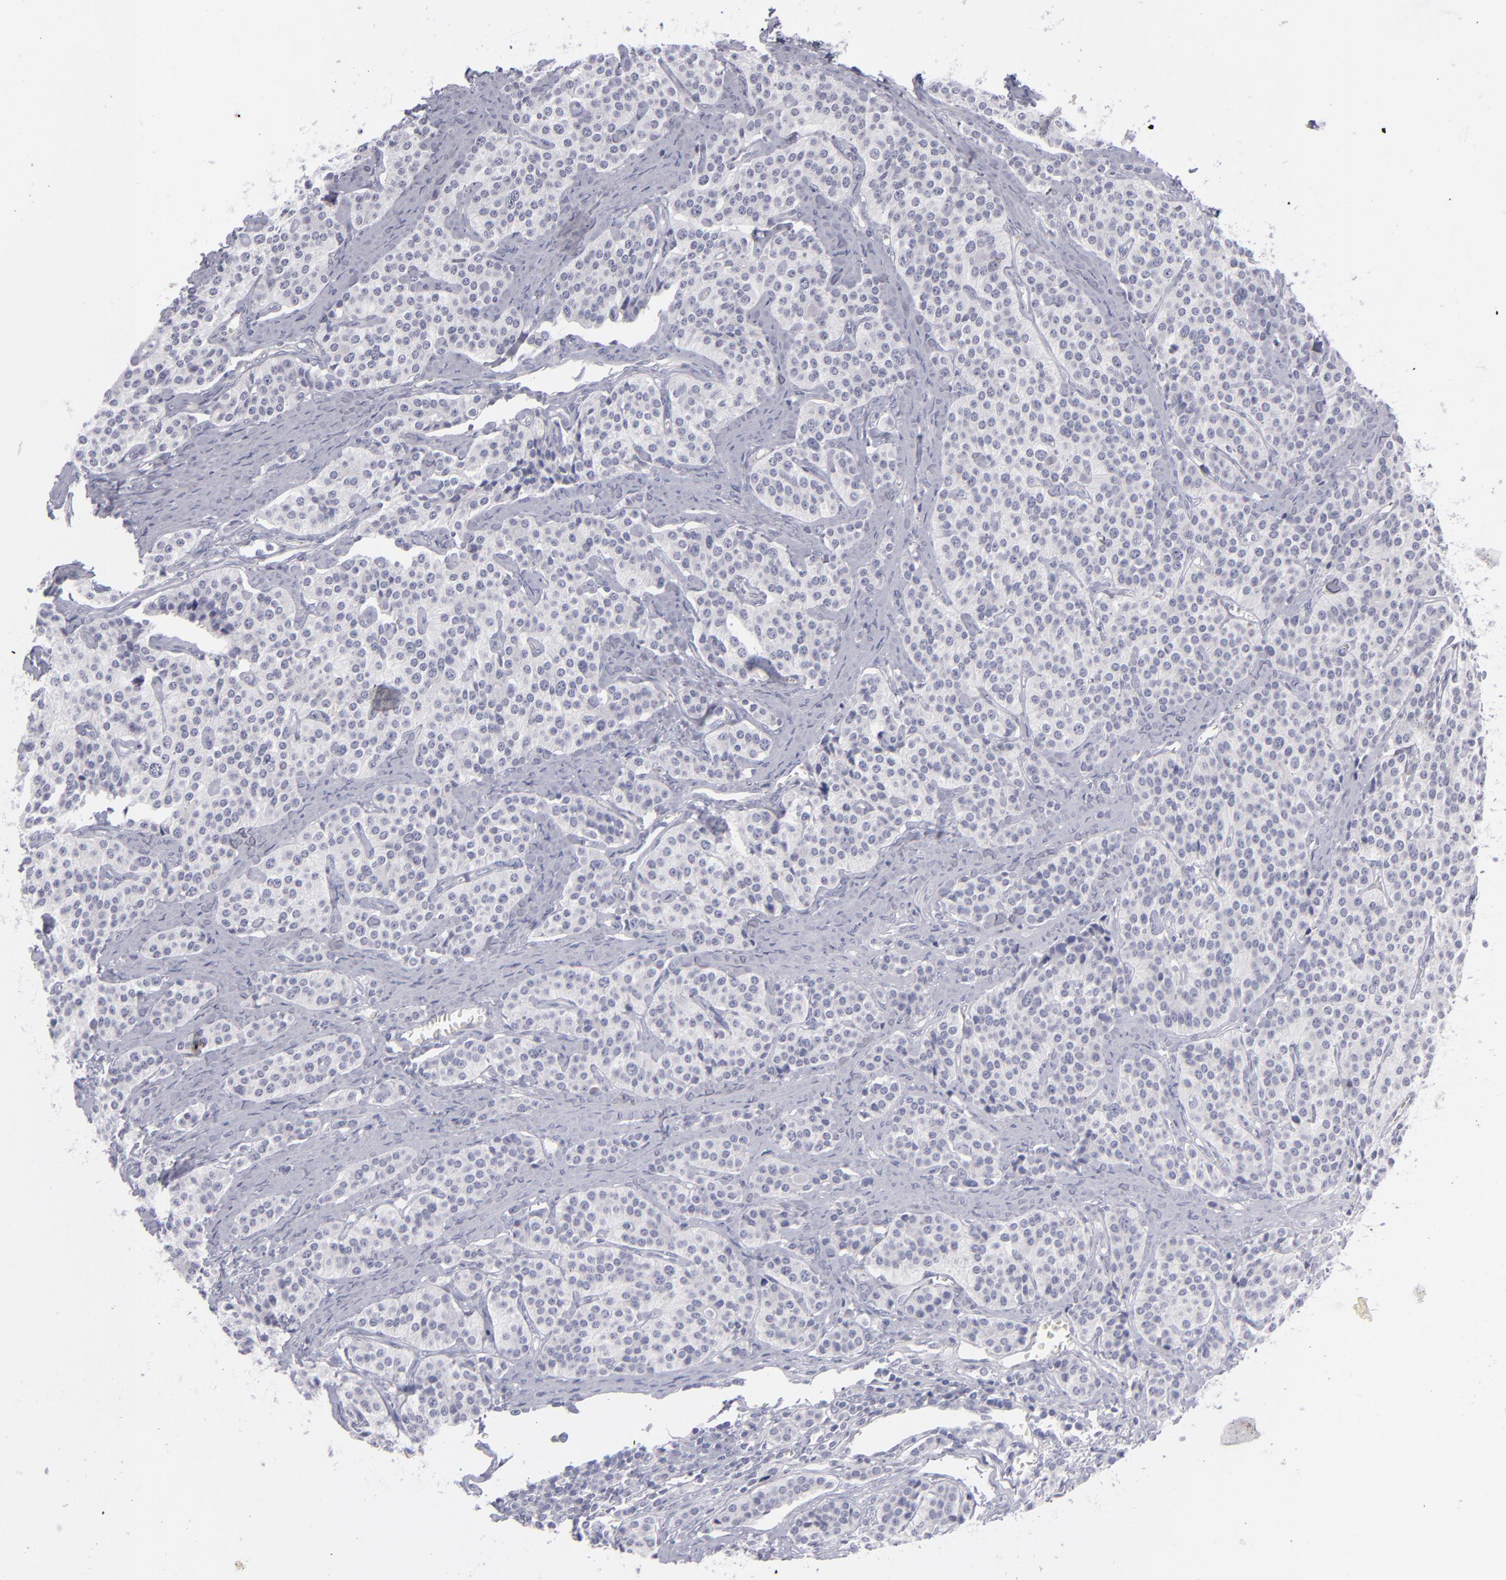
{"staining": {"intensity": "negative", "quantity": "none", "location": "none"}, "tissue": "carcinoid", "cell_type": "Tumor cells", "image_type": "cancer", "snomed": [{"axis": "morphology", "description": "Carcinoid, malignant, NOS"}, {"axis": "topography", "description": "Small intestine"}], "caption": "A histopathology image of human carcinoid (malignant) is negative for staining in tumor cells.", "gene": "ITGB4", "patient": {"sex": "male", "age": 63}}